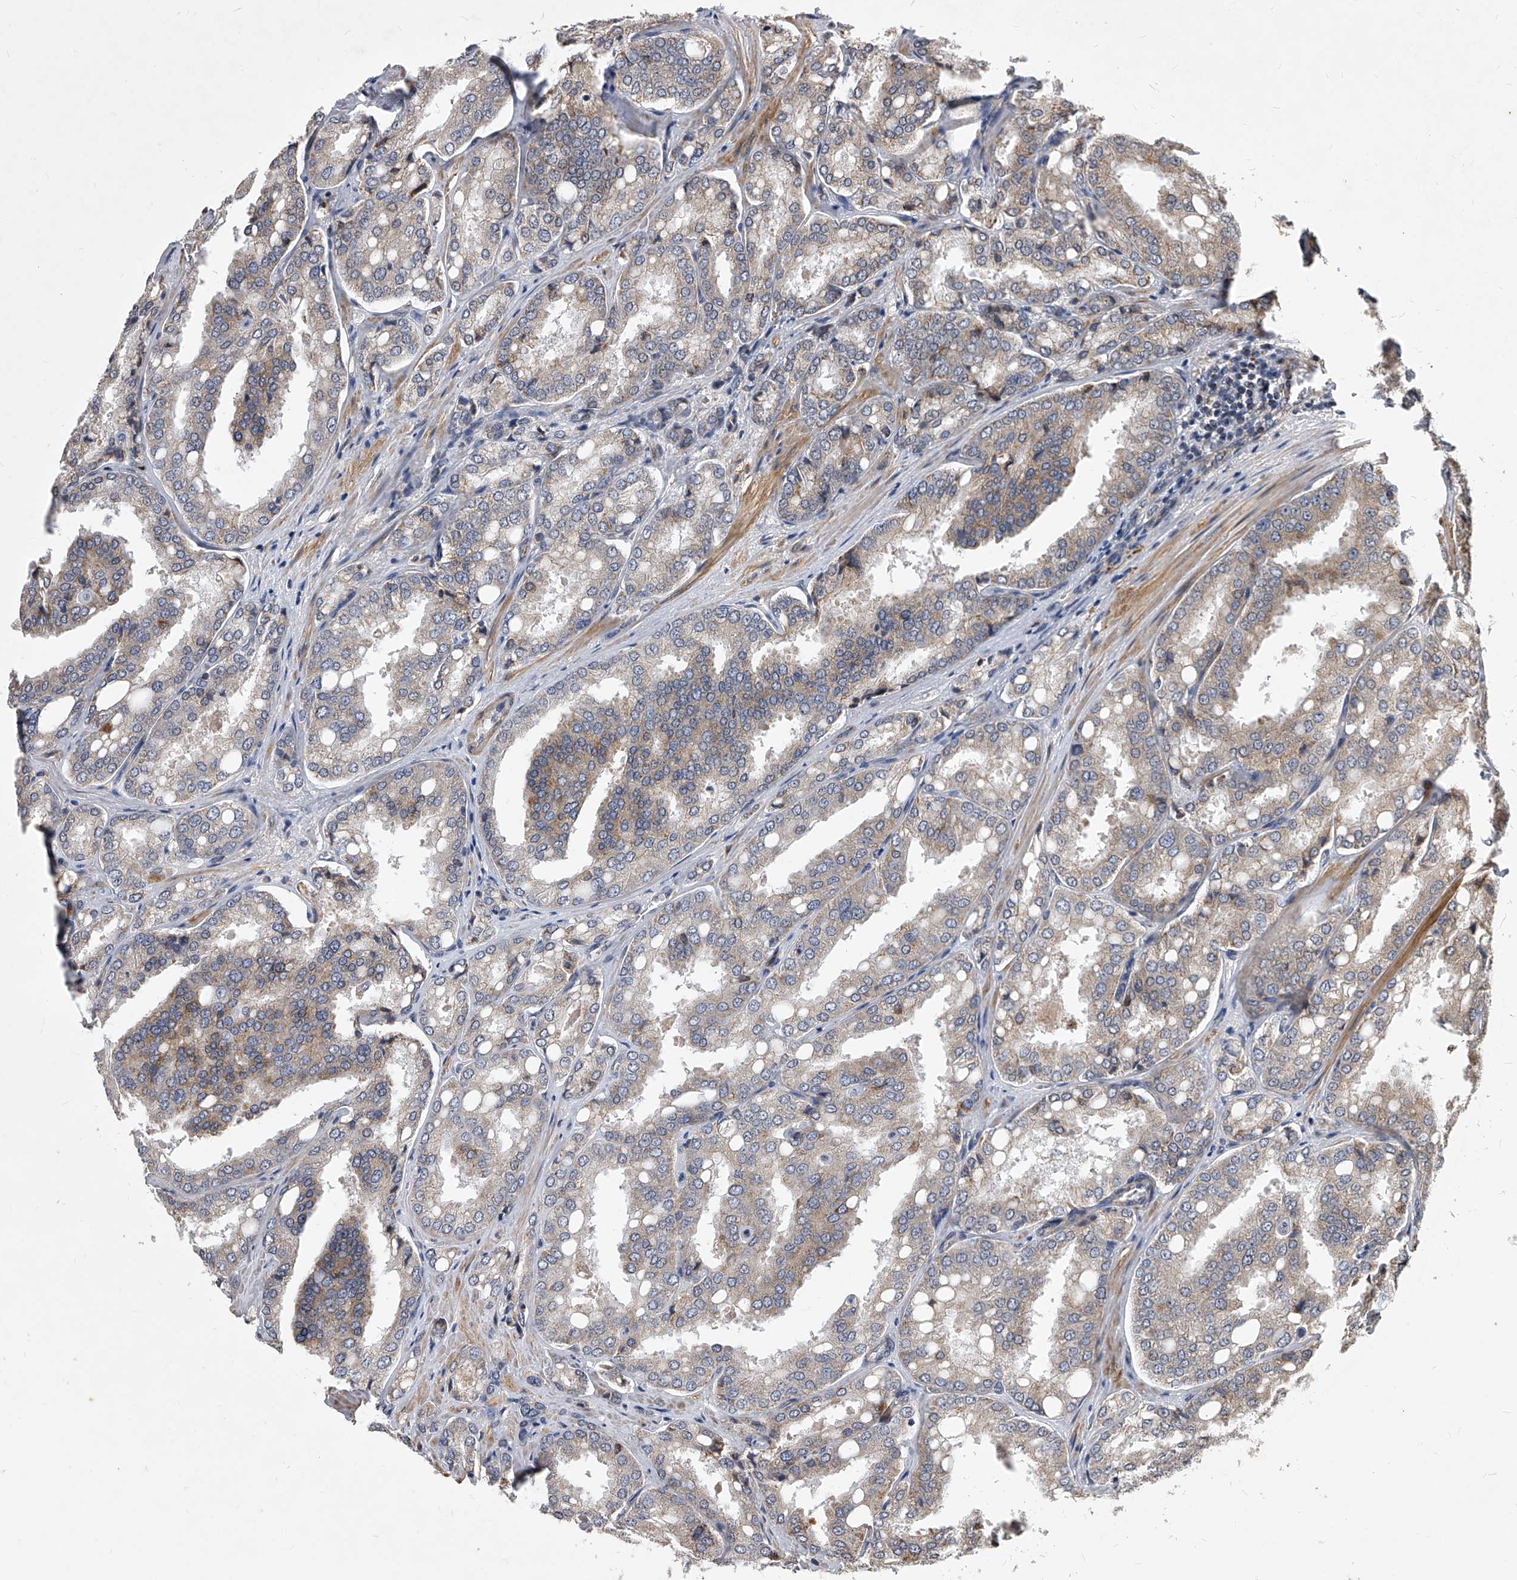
{"staining": {"intensity": "weak", "quantity": "25%-75%", "location": "cytoplasmic/membranous"}, "tissue": "prostate cancer", "cell_type": "Tumor cells", "image_type": "cancer", "snomed": [{"axis": "morphology", "description": "Adenocarcinoma, High grade"}, {"axis": "topography", "description": "Prostate"}], "caption": "This image demonstrates IHC staining of prostate cancer (adenocarcinoma (high-grade)), with low weak cytoplasmic/membranous positivity in approximately 25%-75% of tumor cells.", "gene": "SOBP", "patient": {"sex": "male", "age": 50}}